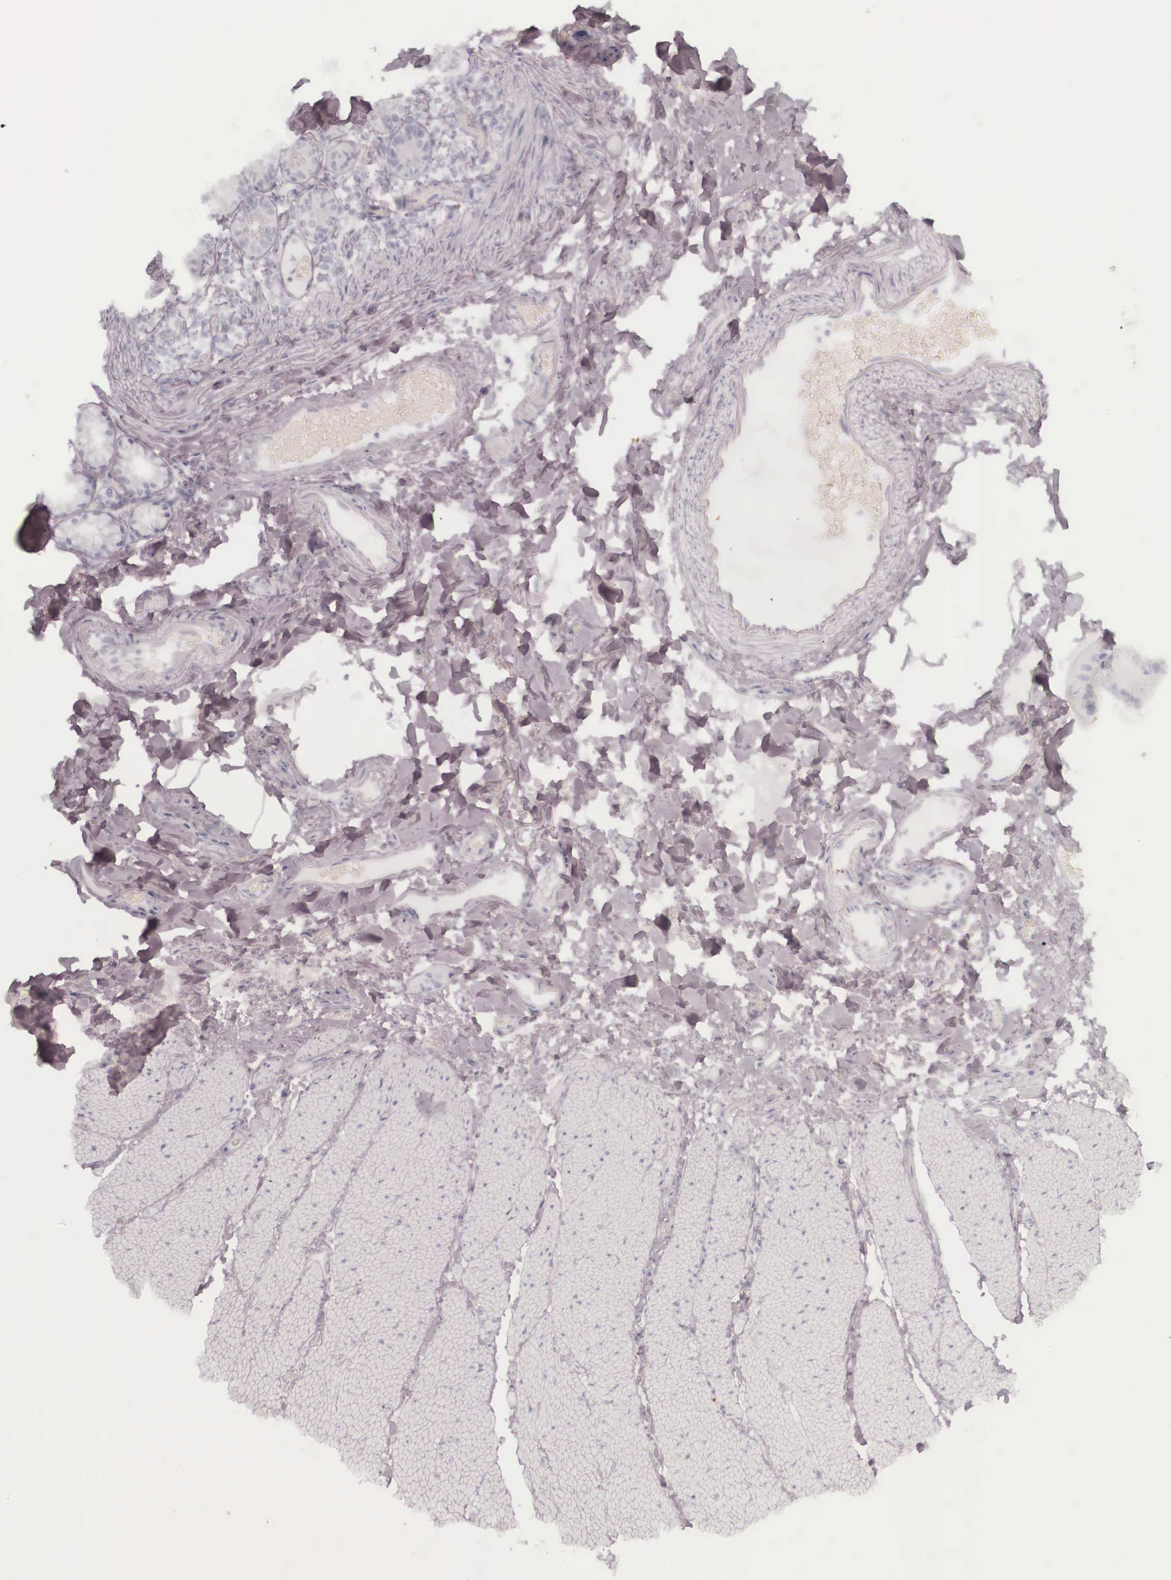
{"staining": {"intensity": "negative", "quantity": "none", "location": "none"}, "tissue": "adipose tissue", "cell_type": "Adipocytes", "image_type": "normal", "snomed": [{"axis": "morphology", "description": "Normal tissue, NOS"}, {"axis": "topography", "description": "Duodenum"}], "caption": "Micrograph shows no protein staining in adipocytes of normal adipose tissue. (Brightfield microscopy of DAB (3,3'-diaminobenzidine) IHC at high magnification).", "gene": "KRT14", "patient": {"sex": "male", "age": 63}}